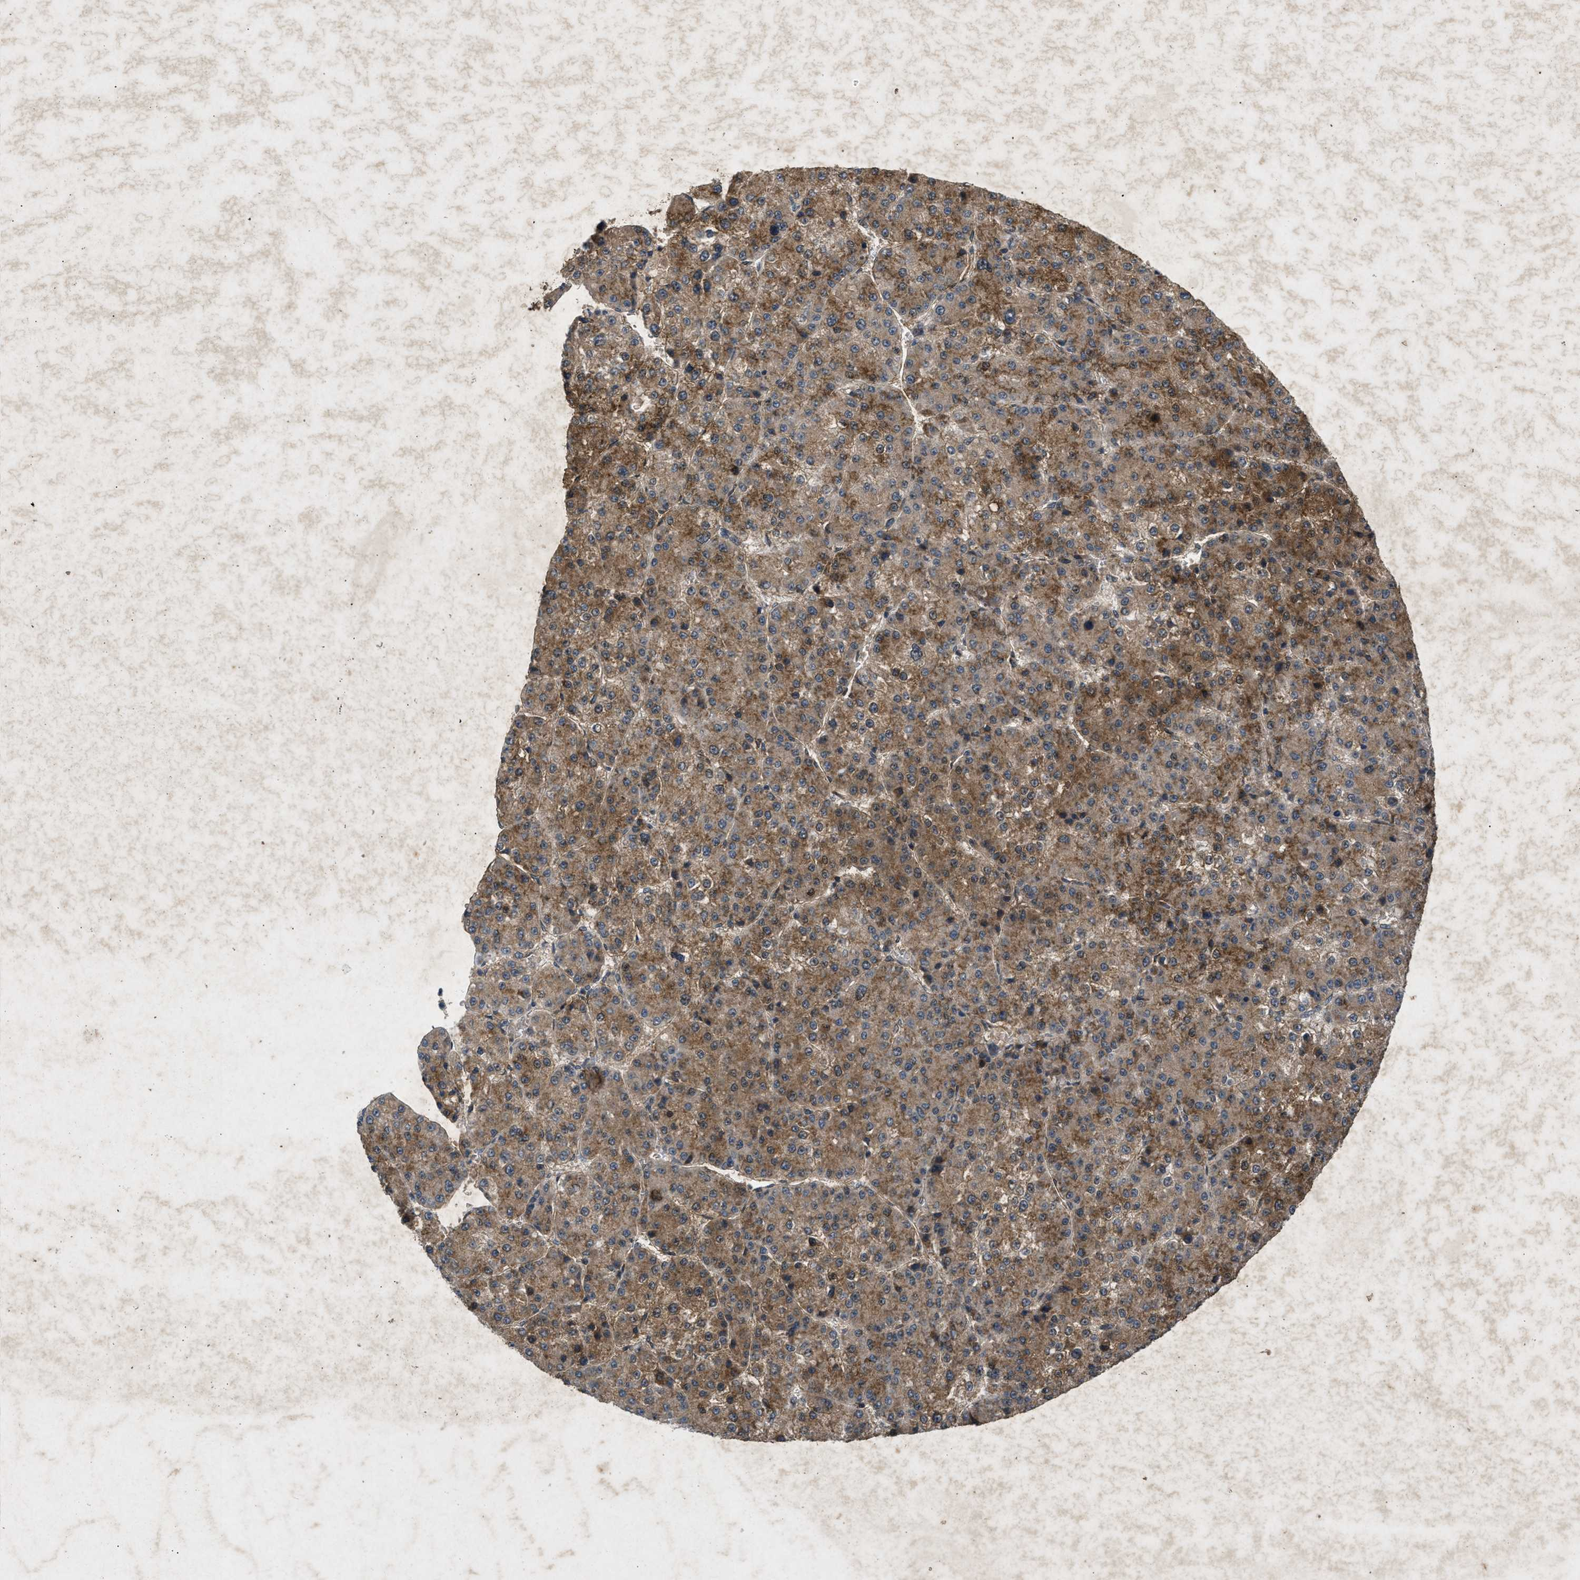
{"staining": {"intensity": "moderate", "quantity": ">75%", "location": "cytoplasmic/membranous"}, "tissue": "liver cancer", "cell_type": "Tumor cells", "image_type": "cancer", "snomed": [{"axis": "morphology", "description": "Carcinoma, Hepatocellular, NOS"}, {"axis": "topography", "description": "Liver"}], "caption": "Moderate cytoplasmic/membranous positivity for a protein is present in about >75% of tumor cells of liver cancer (hepatocellular carcinoma) using immunohistochemistry (IHC).", "gene": "PRKG2", "patient": {"sex": "female", "age": 73}}